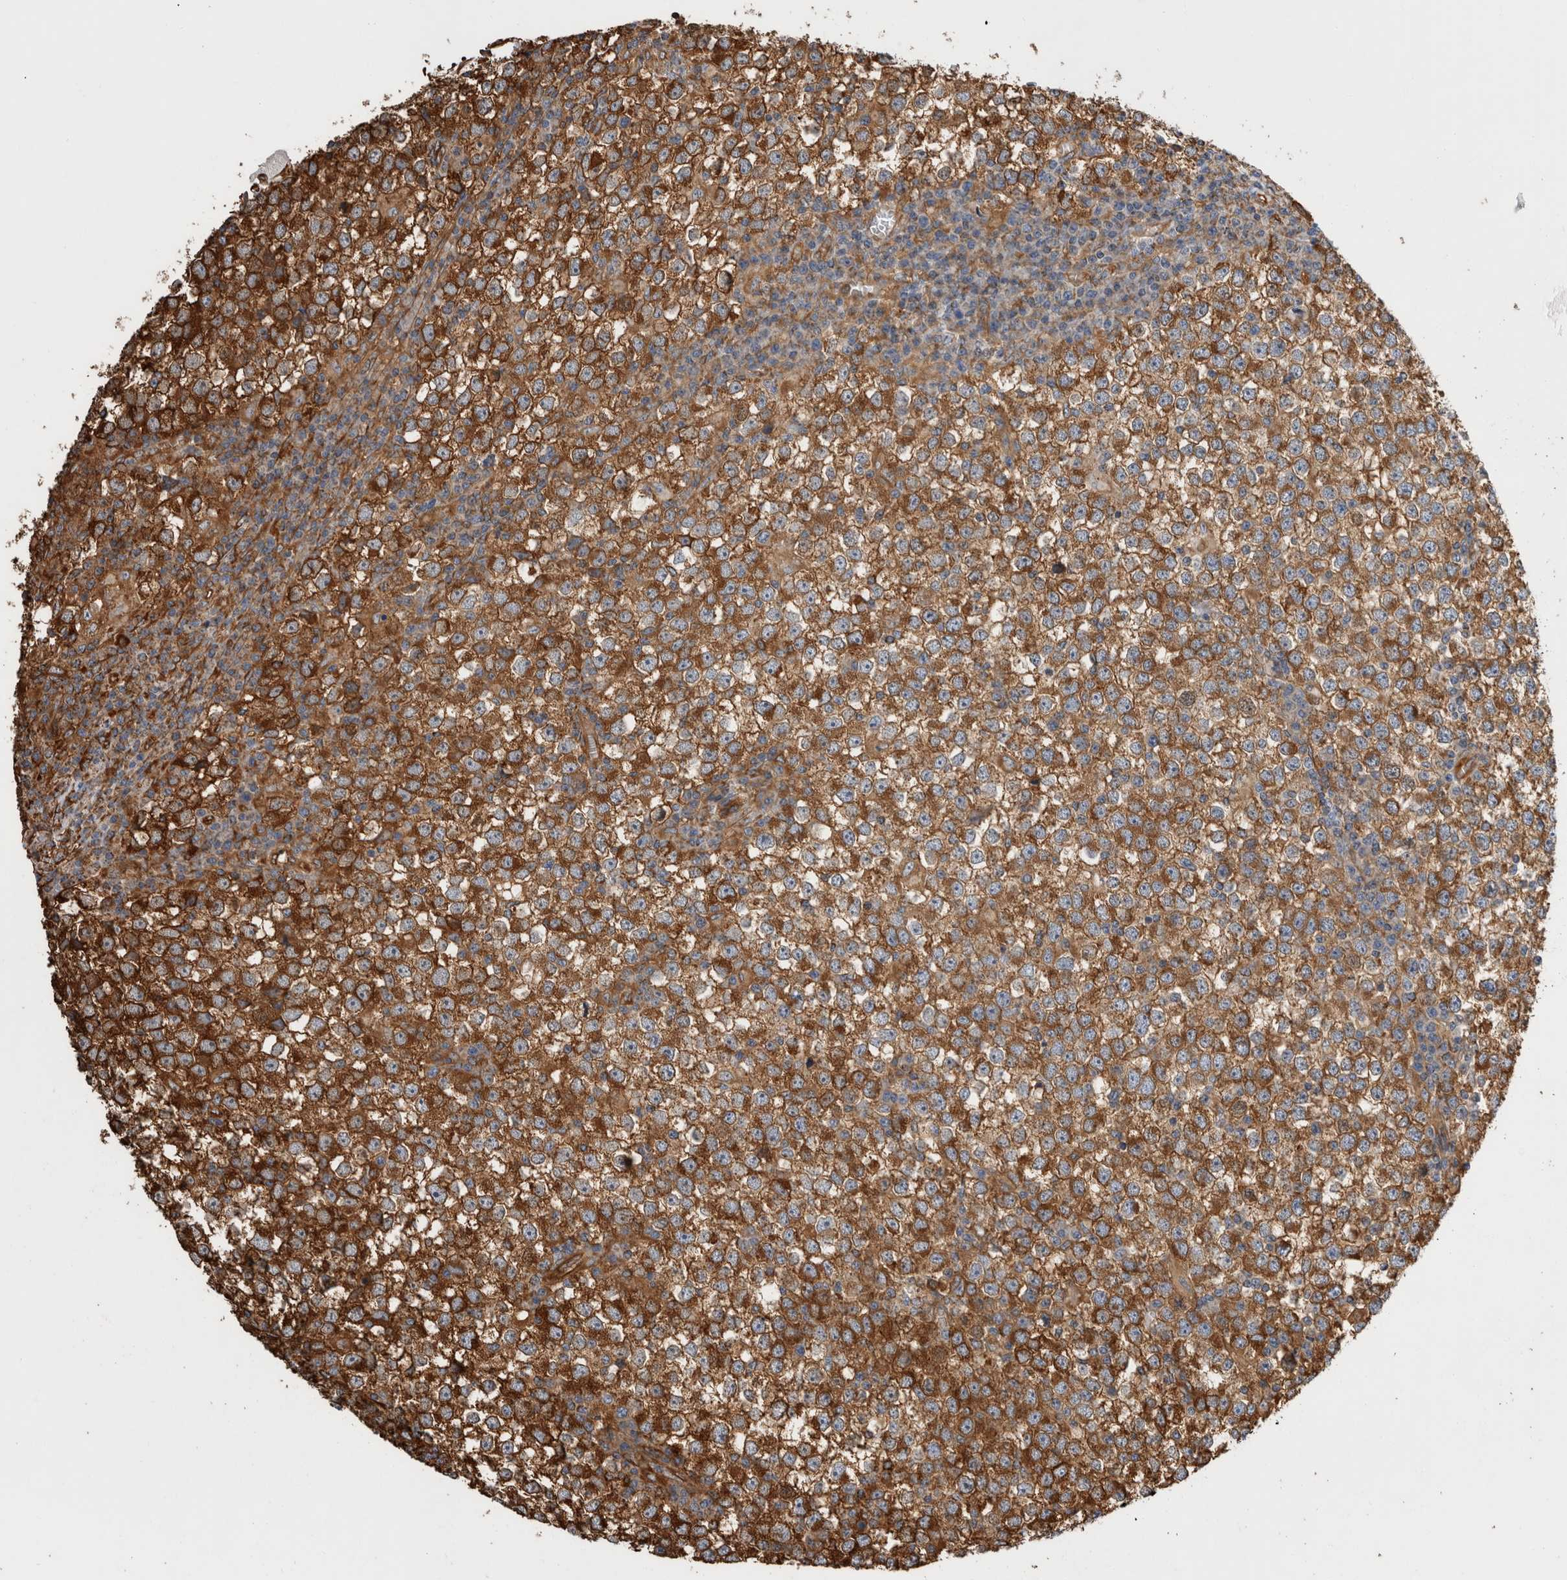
{"staining": {"intensity": "strong", "quantity": ">75%", "location": "cytoplasmic/membranous"}, "tissue": "testis cancer", "cell_type": "Tumor cells", "image_type": "cancer", "snomed": [{"axis": "morphology", "description": "Seminoma, NOS"}, {"axis": "topography", "description": "Testis"}], "caption": "Testis seminoma was stained to show a protein in brown. There is high levels of strong cytoplasmic/membranous staining in about >75% of tumor cells. The staining was performed using DAB (3,3'-diaminobenzidine), with brown indicating positive protein expression. Nuclei are stained blue with hematoxylin.", "gene": "ZNF397", "patient": {"sex": "male", "age": 65}}